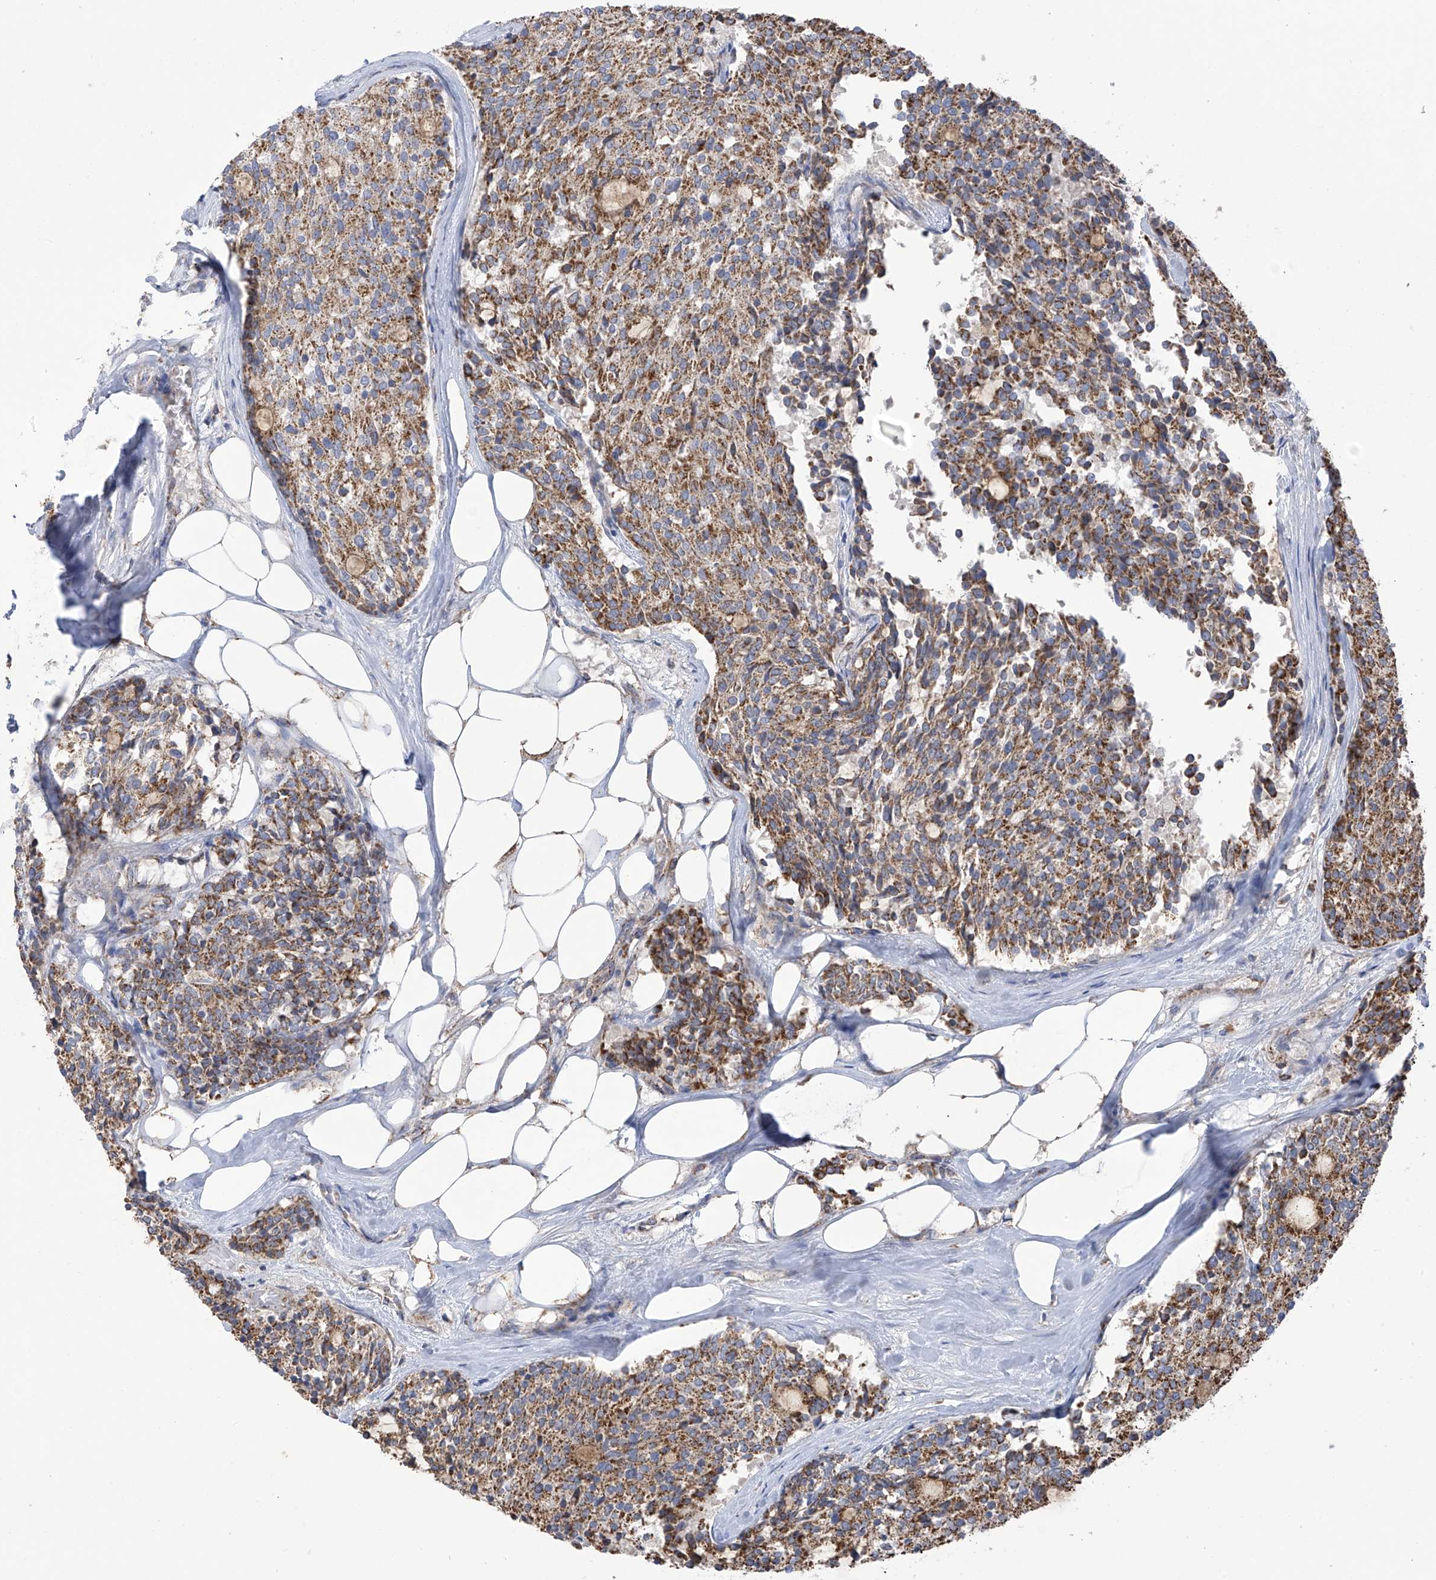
{"staining": {"intensity": "moderate", "quantity": ">75%", "location": "cytoplasmic/membranous"}, "tissue": "carcinoid", "cell_type": "Tumor cells", "image_type": "cancer", "snomed": [{"axis": "morphology", "description": "Carcinoid, malignant, NOS"}, {"axis": "topography", "description": "Pancreas"}], "caption": "Immunohistochemistry (DAB) staining of human malignant carcinoid reveals moderate cytoplasmic/membranous protein staining in about >75% of tumor cells.", "gene": "PNPT1", "patient": {"sex": "female", "age": 54}}